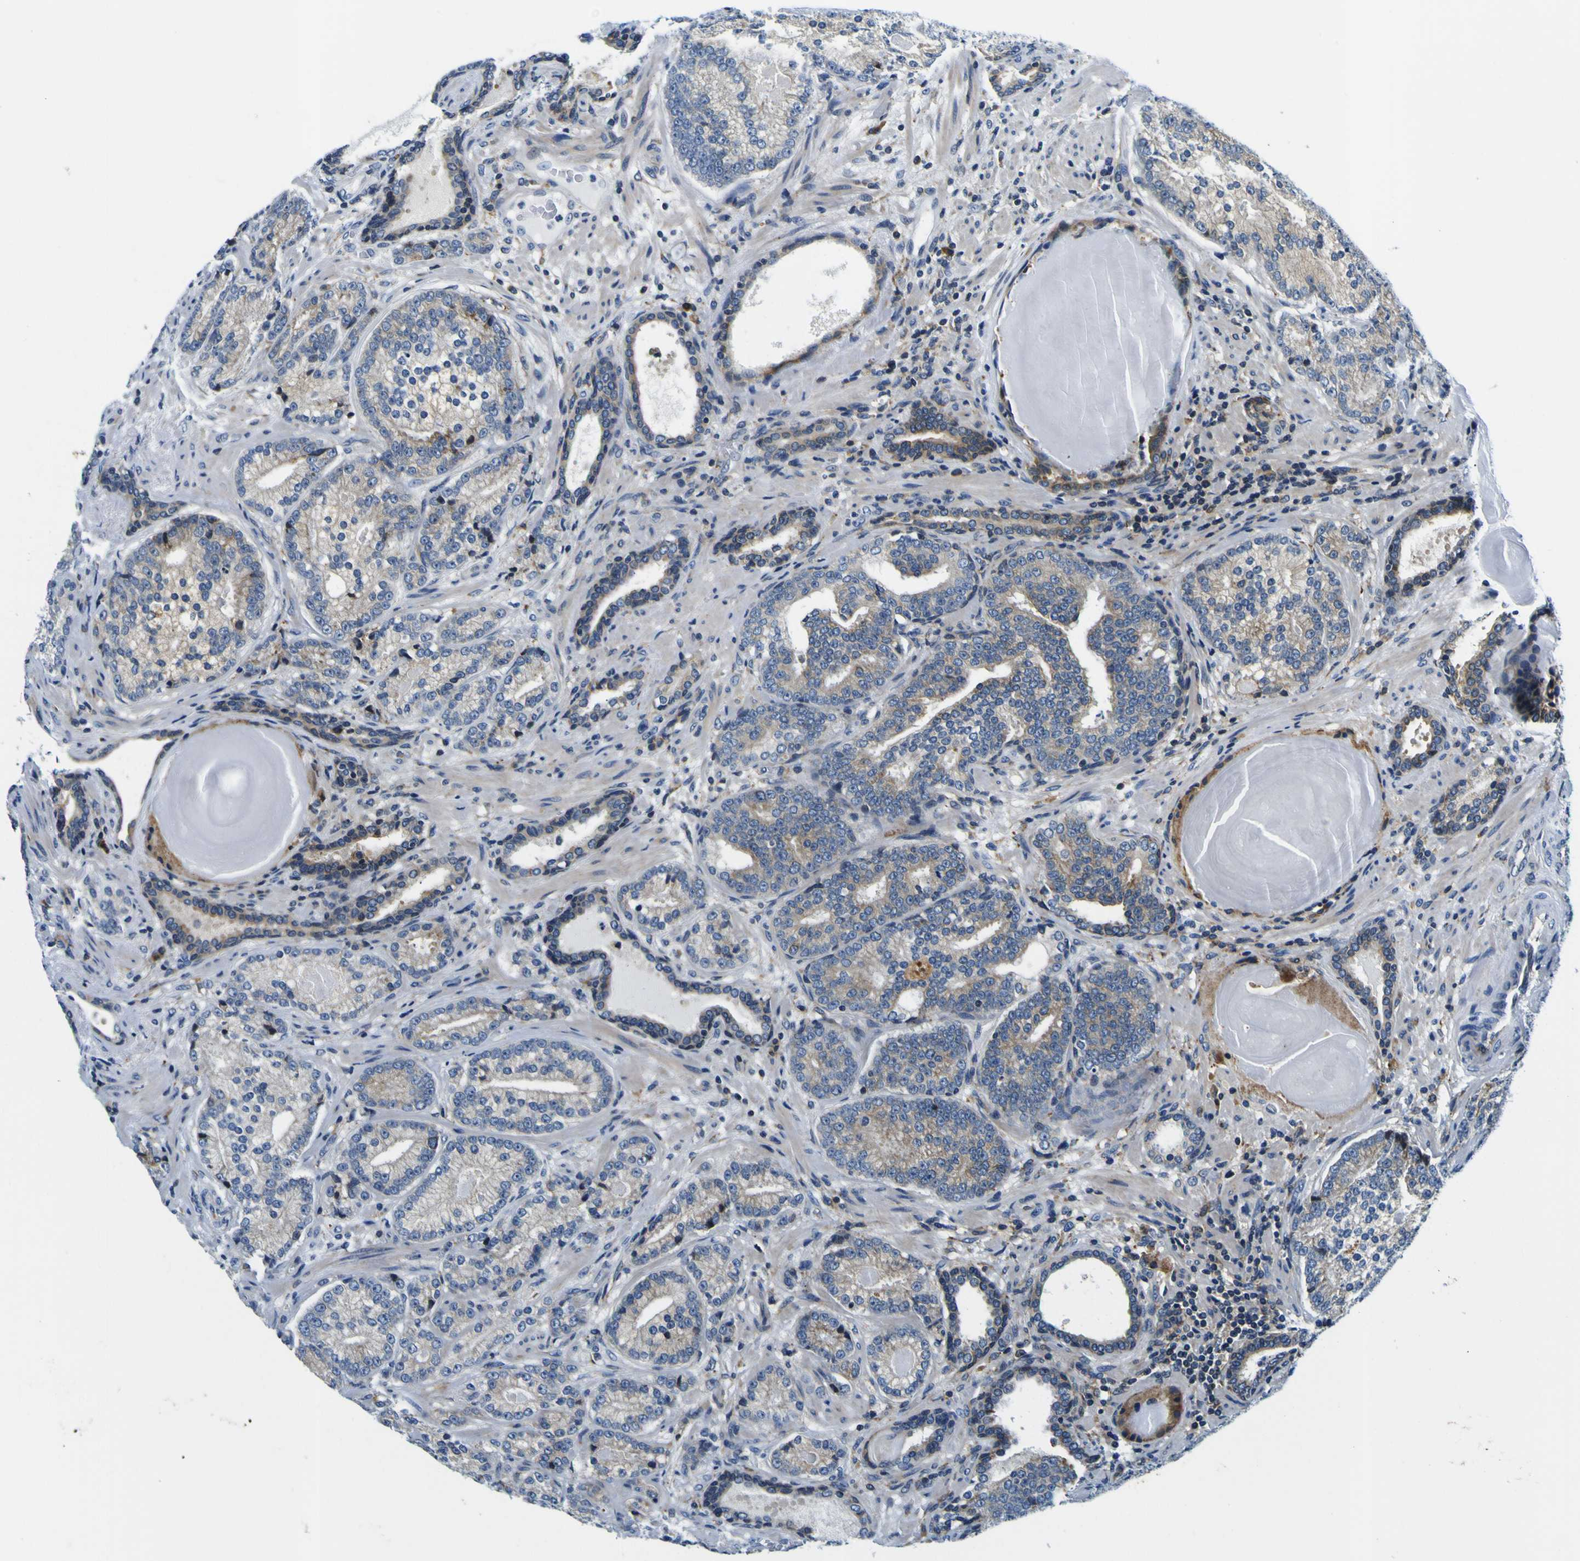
{"staining": {"intensity": "weak", "quantity": "<25%", "location": "cytoplasmic/membranous"}, "tissue": "prostate cancer", "cell_type": "Tumor cells", "image_type": "cancer", "snomed": [{"axis": "morphology", "description": "Adenocarcinoma, High grade"}, {"axis": "topography", "description": "Prostate"}], "caption": "High power microscopy histopathology image of an immunohistochemistry photomicrograph of prostate cancer (adenocarcinoma (high-grade)), revealing no significant expression in tumor cells. Nuclei are stained in blue.", "gene": "NLRP3", "patient": {"sex": "male", "age": 61}}